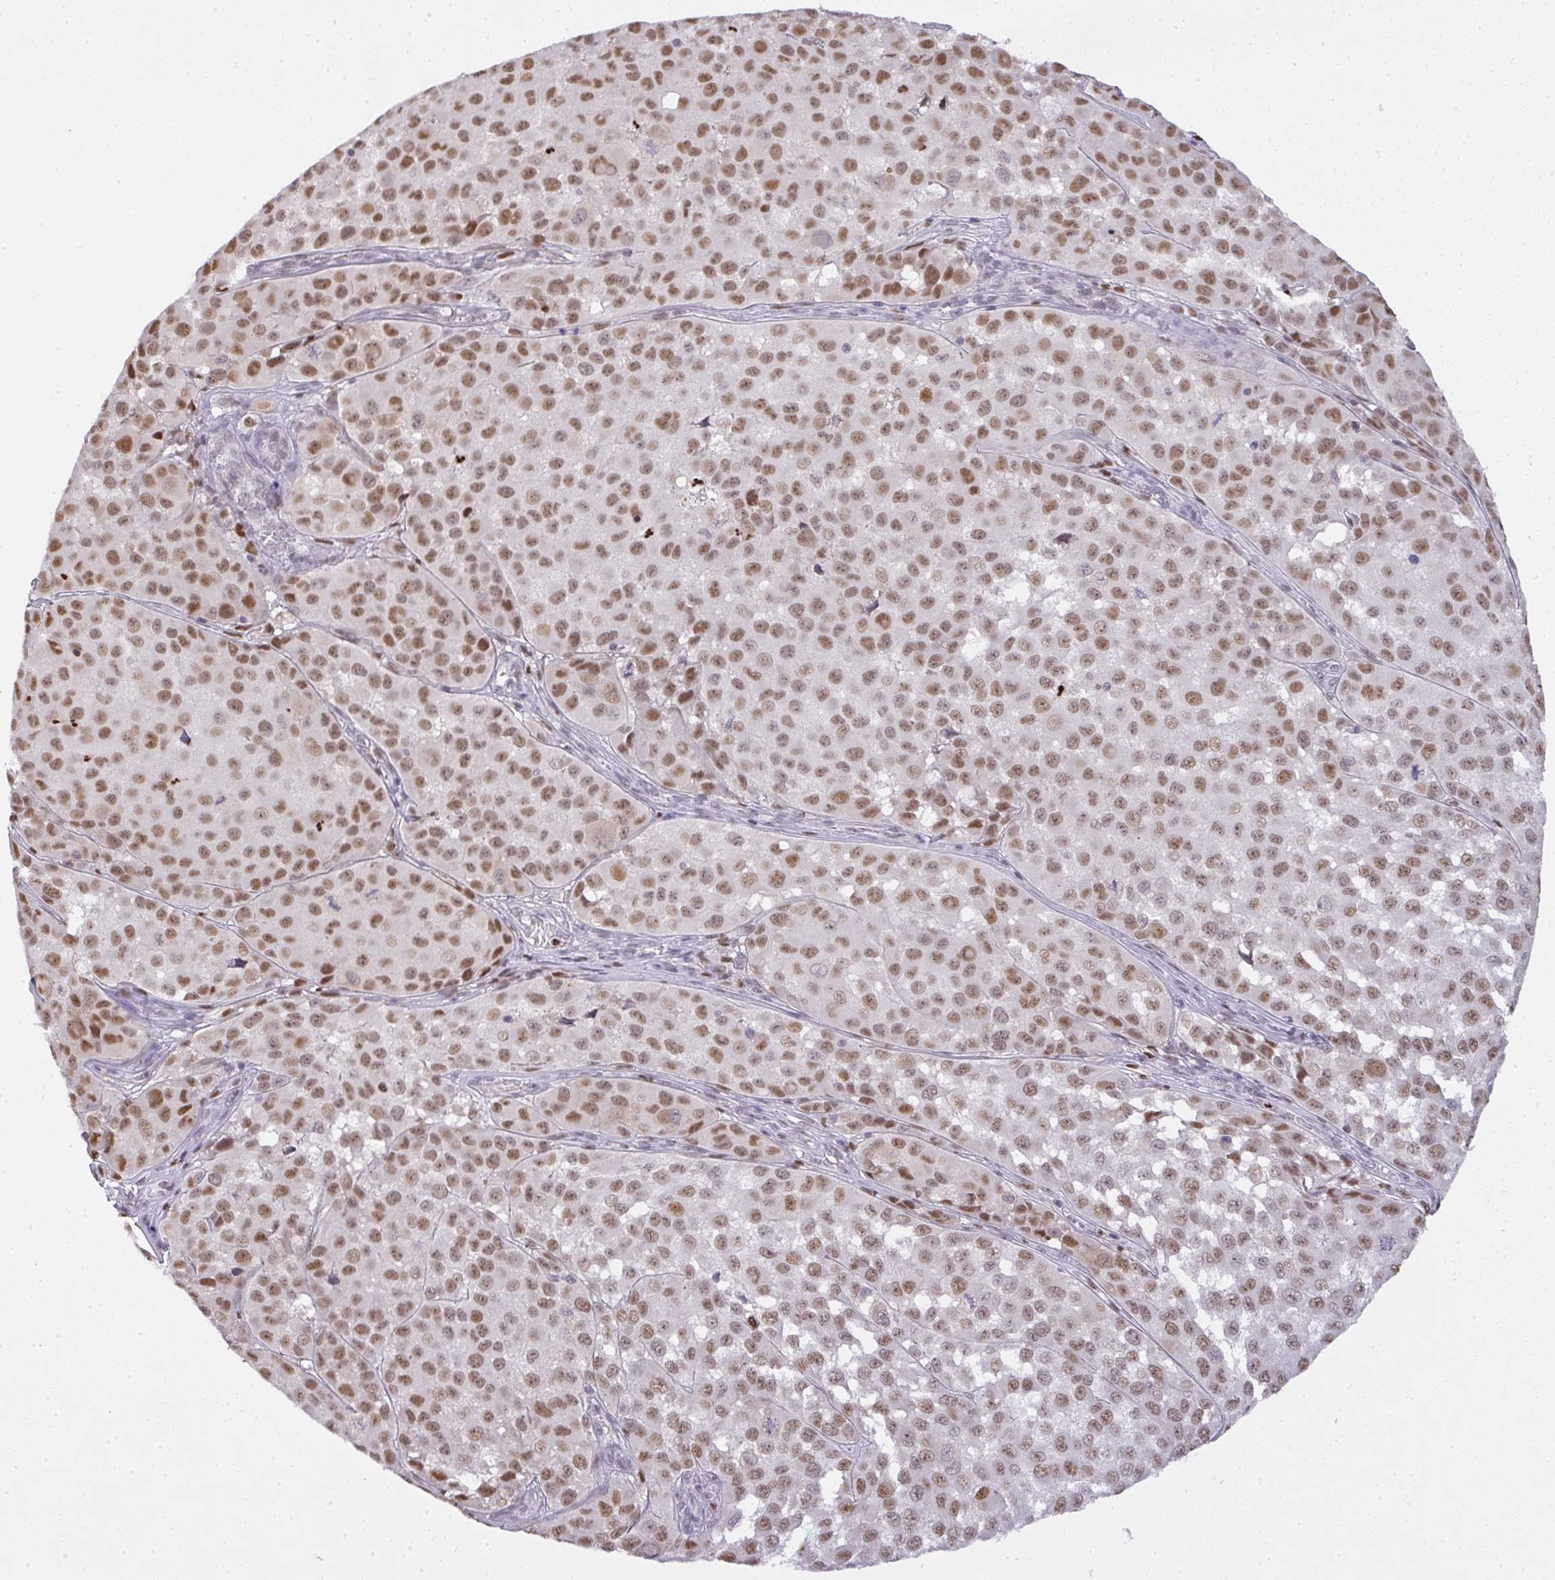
{"staining": {"intensity": "moderate", "quantity": ">75%", "location": "nuclear"}, "tissue": "melanoma", "cell_type": "Tumor cells", "image_type": "cancer", "snomed": [{"axis": "morphology", "description": "Malignant melanoma, NOS"}, {"axis": "topography", "description": "Skin"}], "caption": "Immunohistochemical staining of malignant melanoma shows medium levels of moderate nuclear protein positivity in about >75% of tumor cells.", "gene": "BBX", "patient": {"sex": "male", "age": 64}}